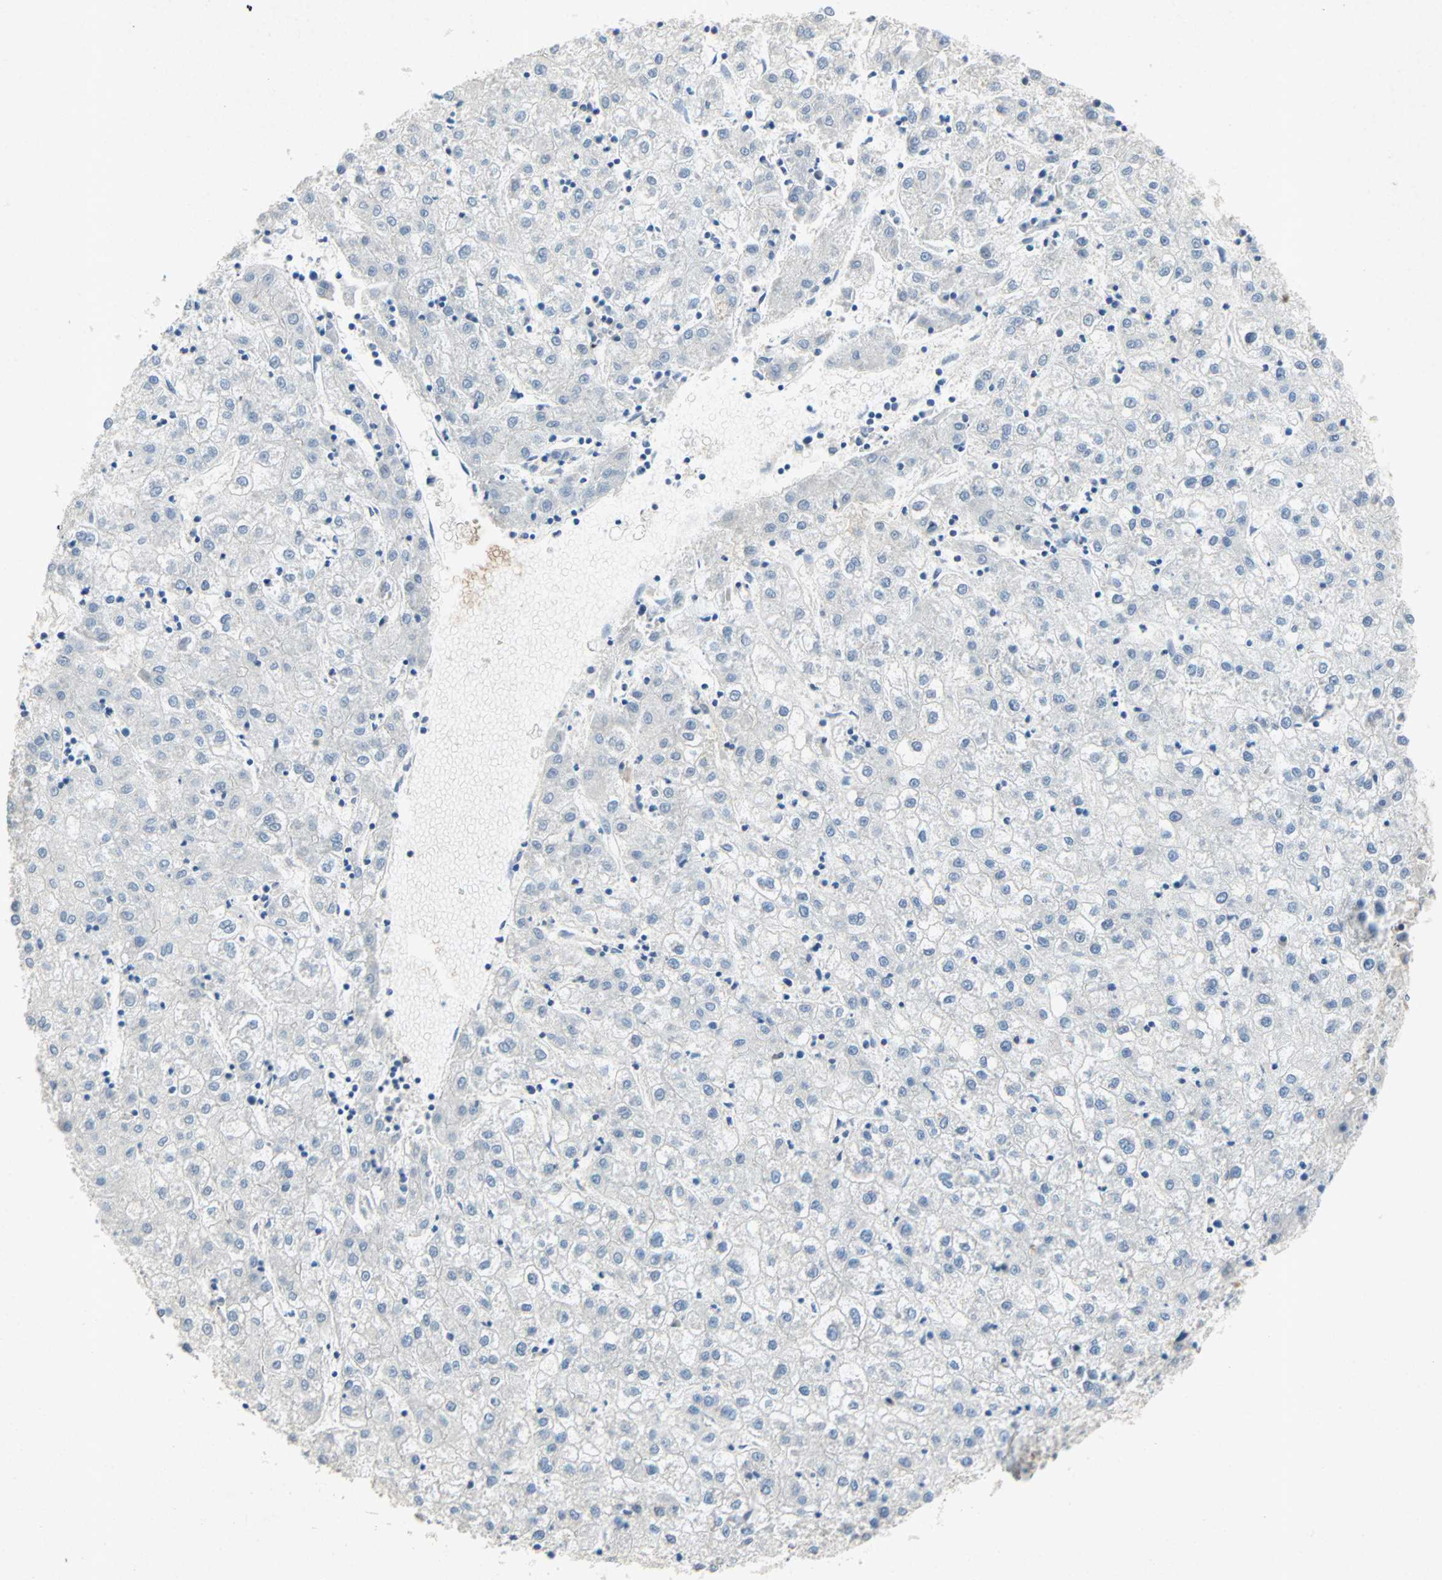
{"staining": {"intensity": "negative", "quantity": "none", "location": "none"}, "tissue": "liver cancer", "cell_type": "Tumor cells", "image_type": "cancer", "snomed": [{"axis": "morphology", "description": "Carcinoma, Hepatocellular, NOS"}, {"axis": "topography", "description": "Liver"}], "caption": "Liver cancer was stained to show a protein in brown. There is no significant expression in tumor cells. (Stains: DAB immunohistochemistry with hematoxylin counter stain, Microscopy: brightfield microscopy at high magnification).", "gene": "PCDHB2", "patient": {"sex": "male", "age": 72}}